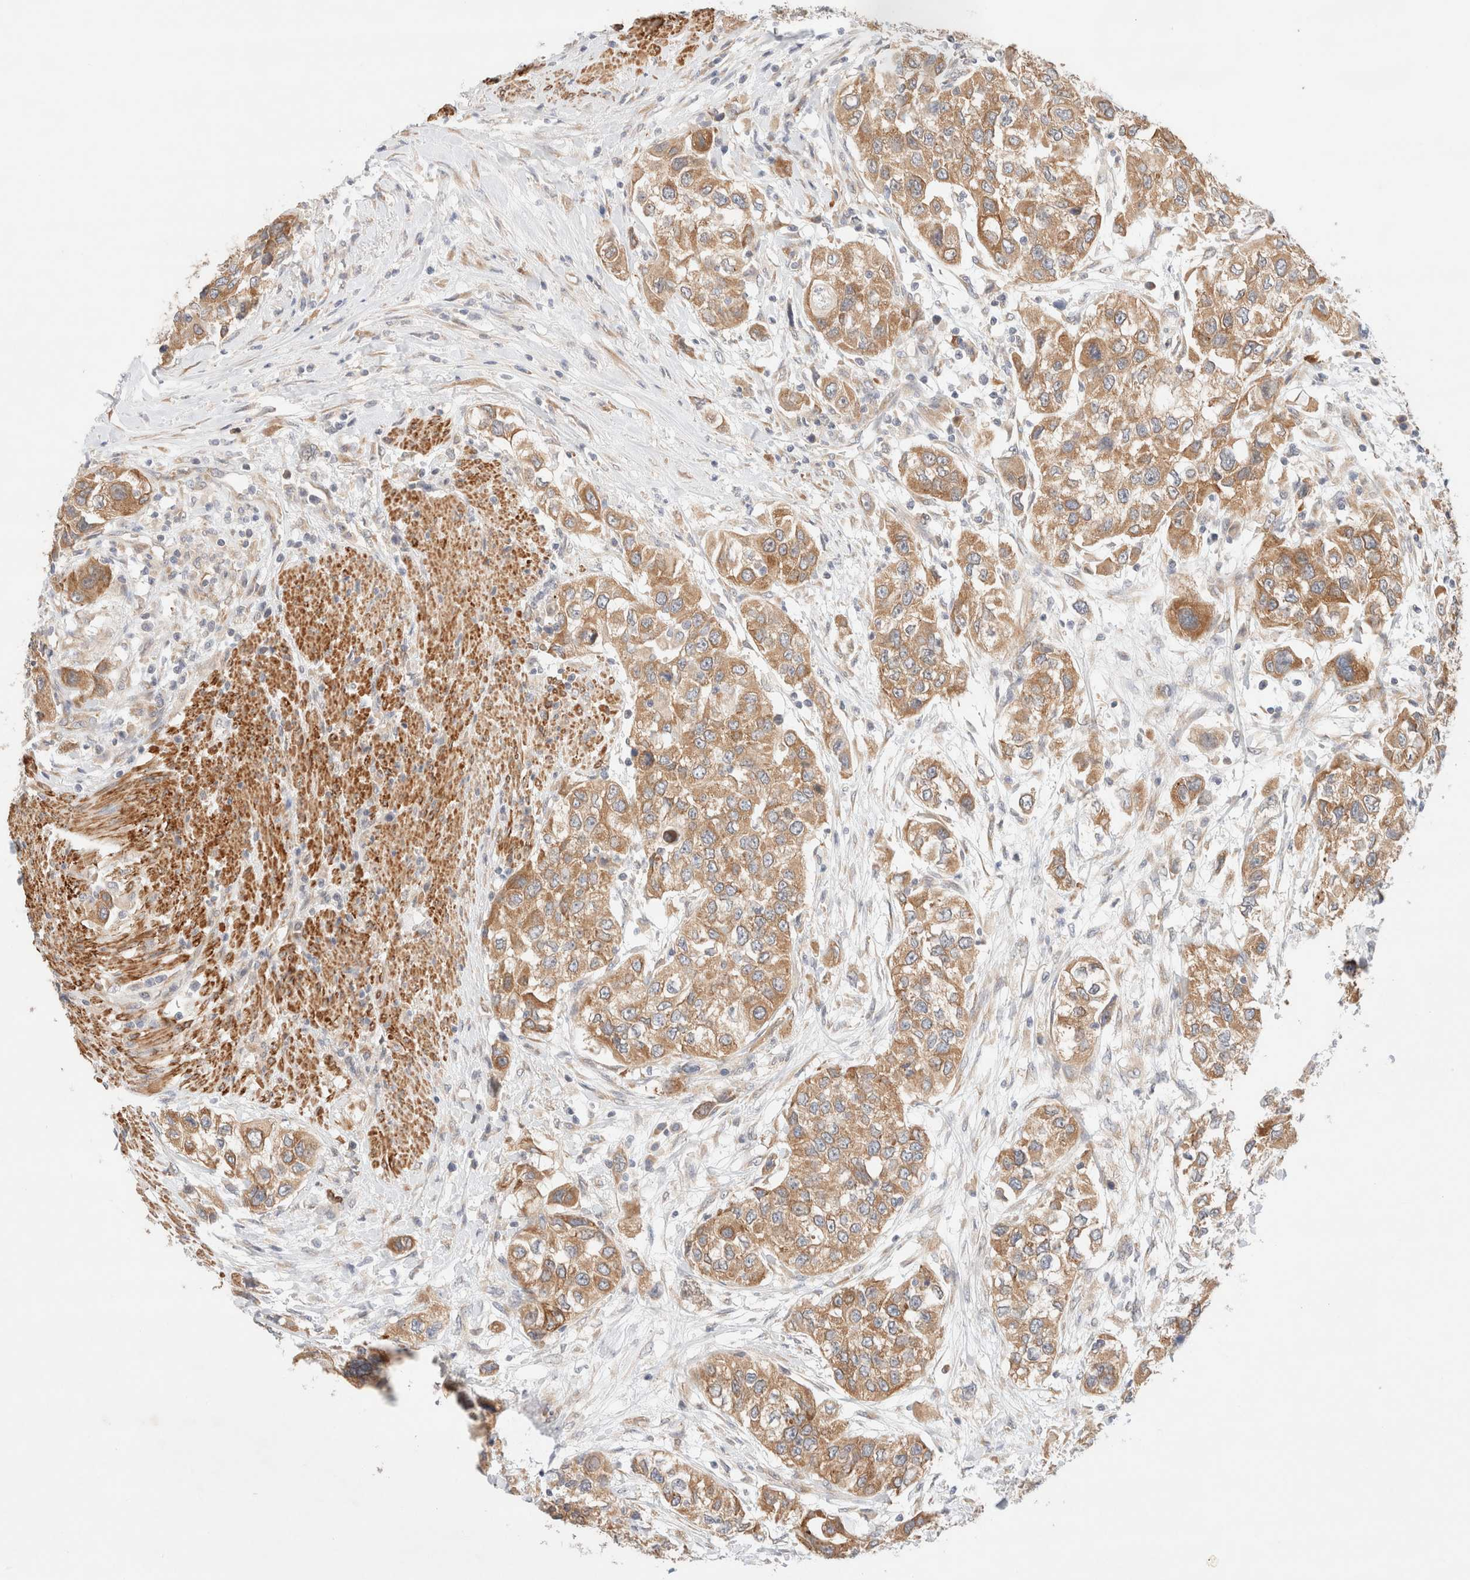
{"staining": {"intensity": "moderate", "quantity": ">75%", "location": "cytoplasmic/membranous"}, "tissue": "urothelial cancer", "cell_type": "Tumor cells", "image_type": "cancer", "snomed": [{"axis": "morphology", "description": "Urothelial carcinoma, High grade"}, {"axis": "topography", "description": "Urinary bladder"}], "caption": "A medium amount of moderate cytoplasmic/membranous expression is present in about >75% of tumor cells in urothelial cancer tissue.", "gene": "RRP15", "patient": {"sex": "female", "age": 80}}